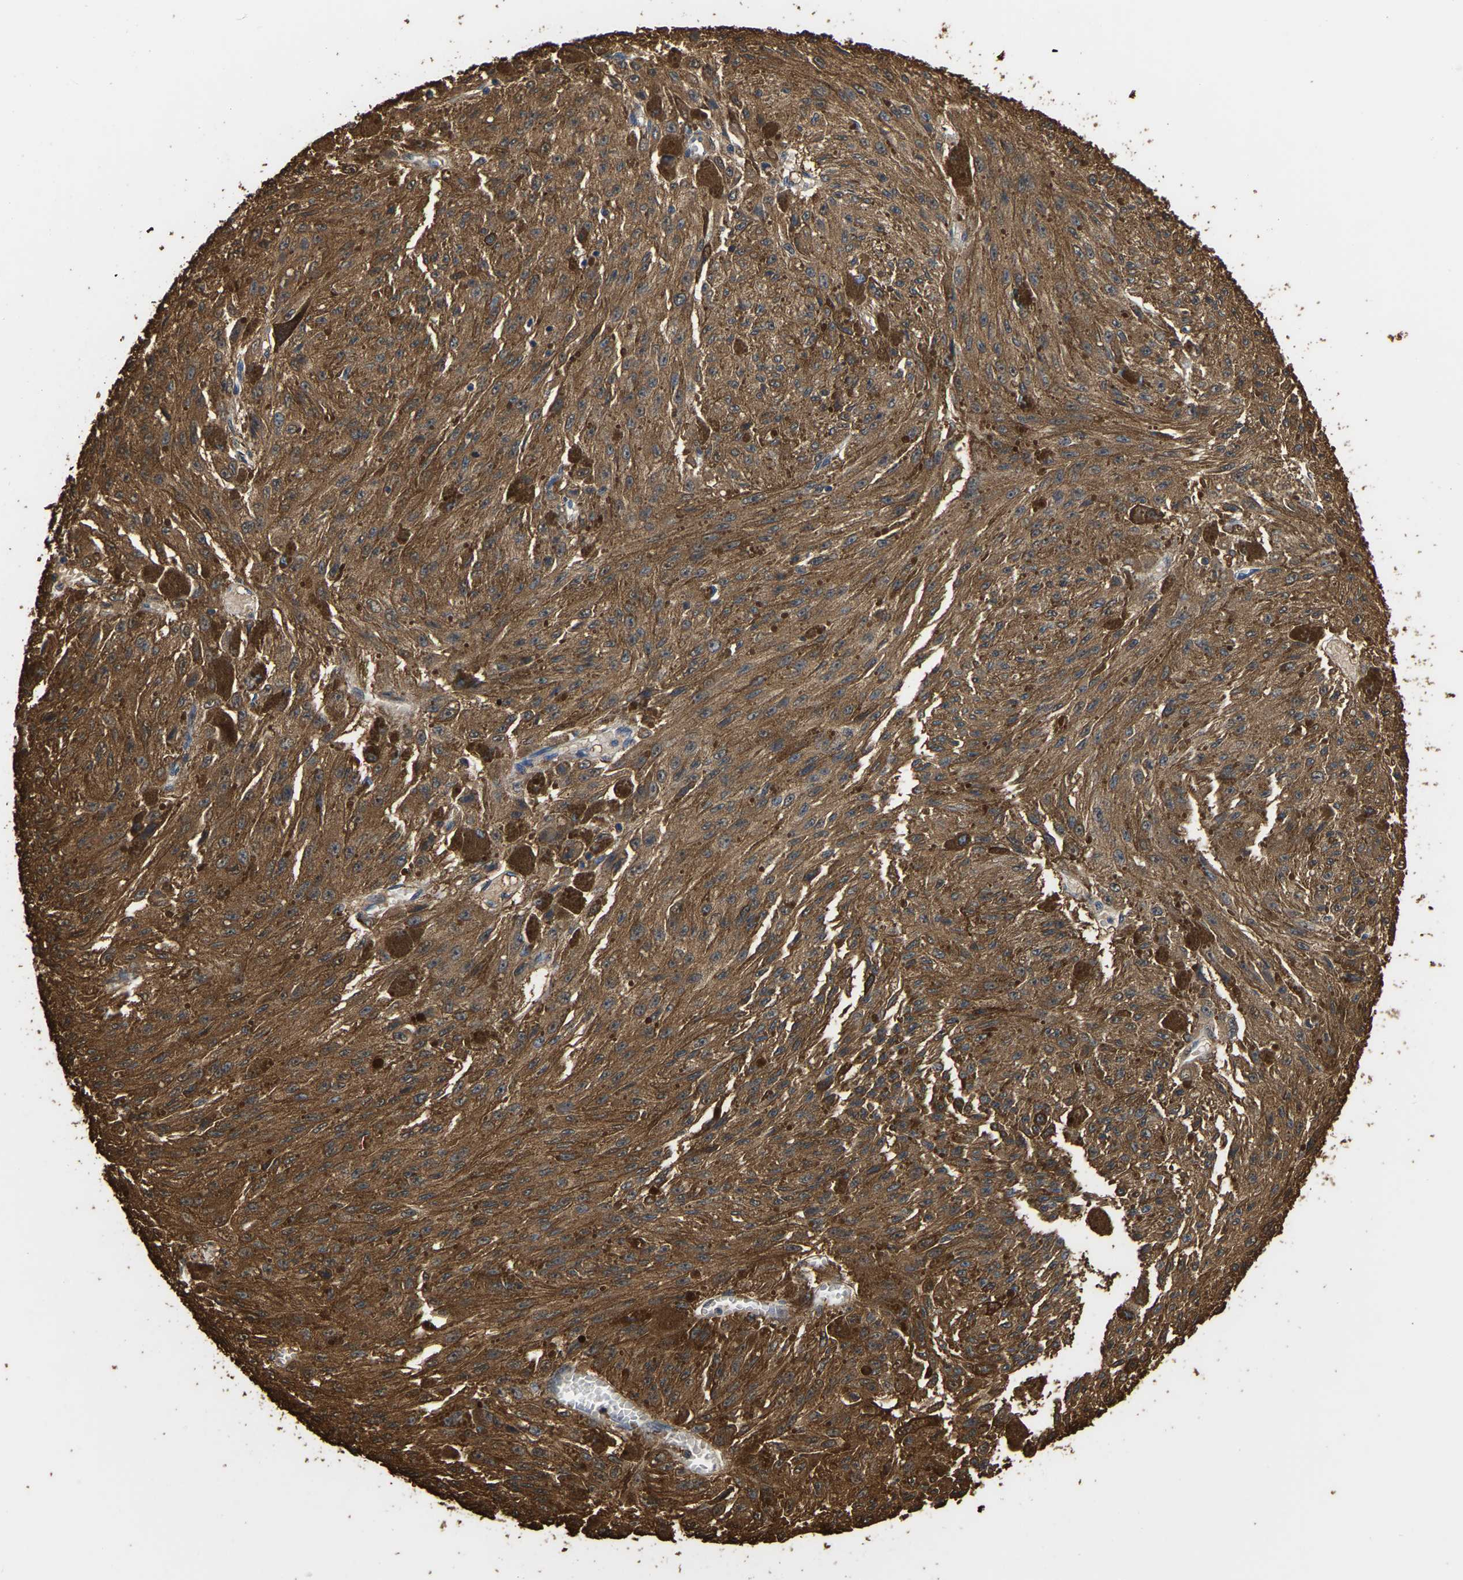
{"staining": {"intensity": "moderate", "quantity": ">75%", "location": "cytoplasmic/membranous"}, "tissue": "melanoma", "cell_type": "Tumor cells", "image_type": "cancer", "snomed": [{"axis": "morphology", "description": "Malignant melanoma, NOS"}, {"axis": "topography", "description": "Other"}], "caption": "A histopathology image showing moderate cytoplasmic/membranous positivity in about >75% of tumor cells in melanoma, as visualized by brown immunohistochemical staining.", "gene": "LDHB", "patient": {"sex": "male", "age": 79}}